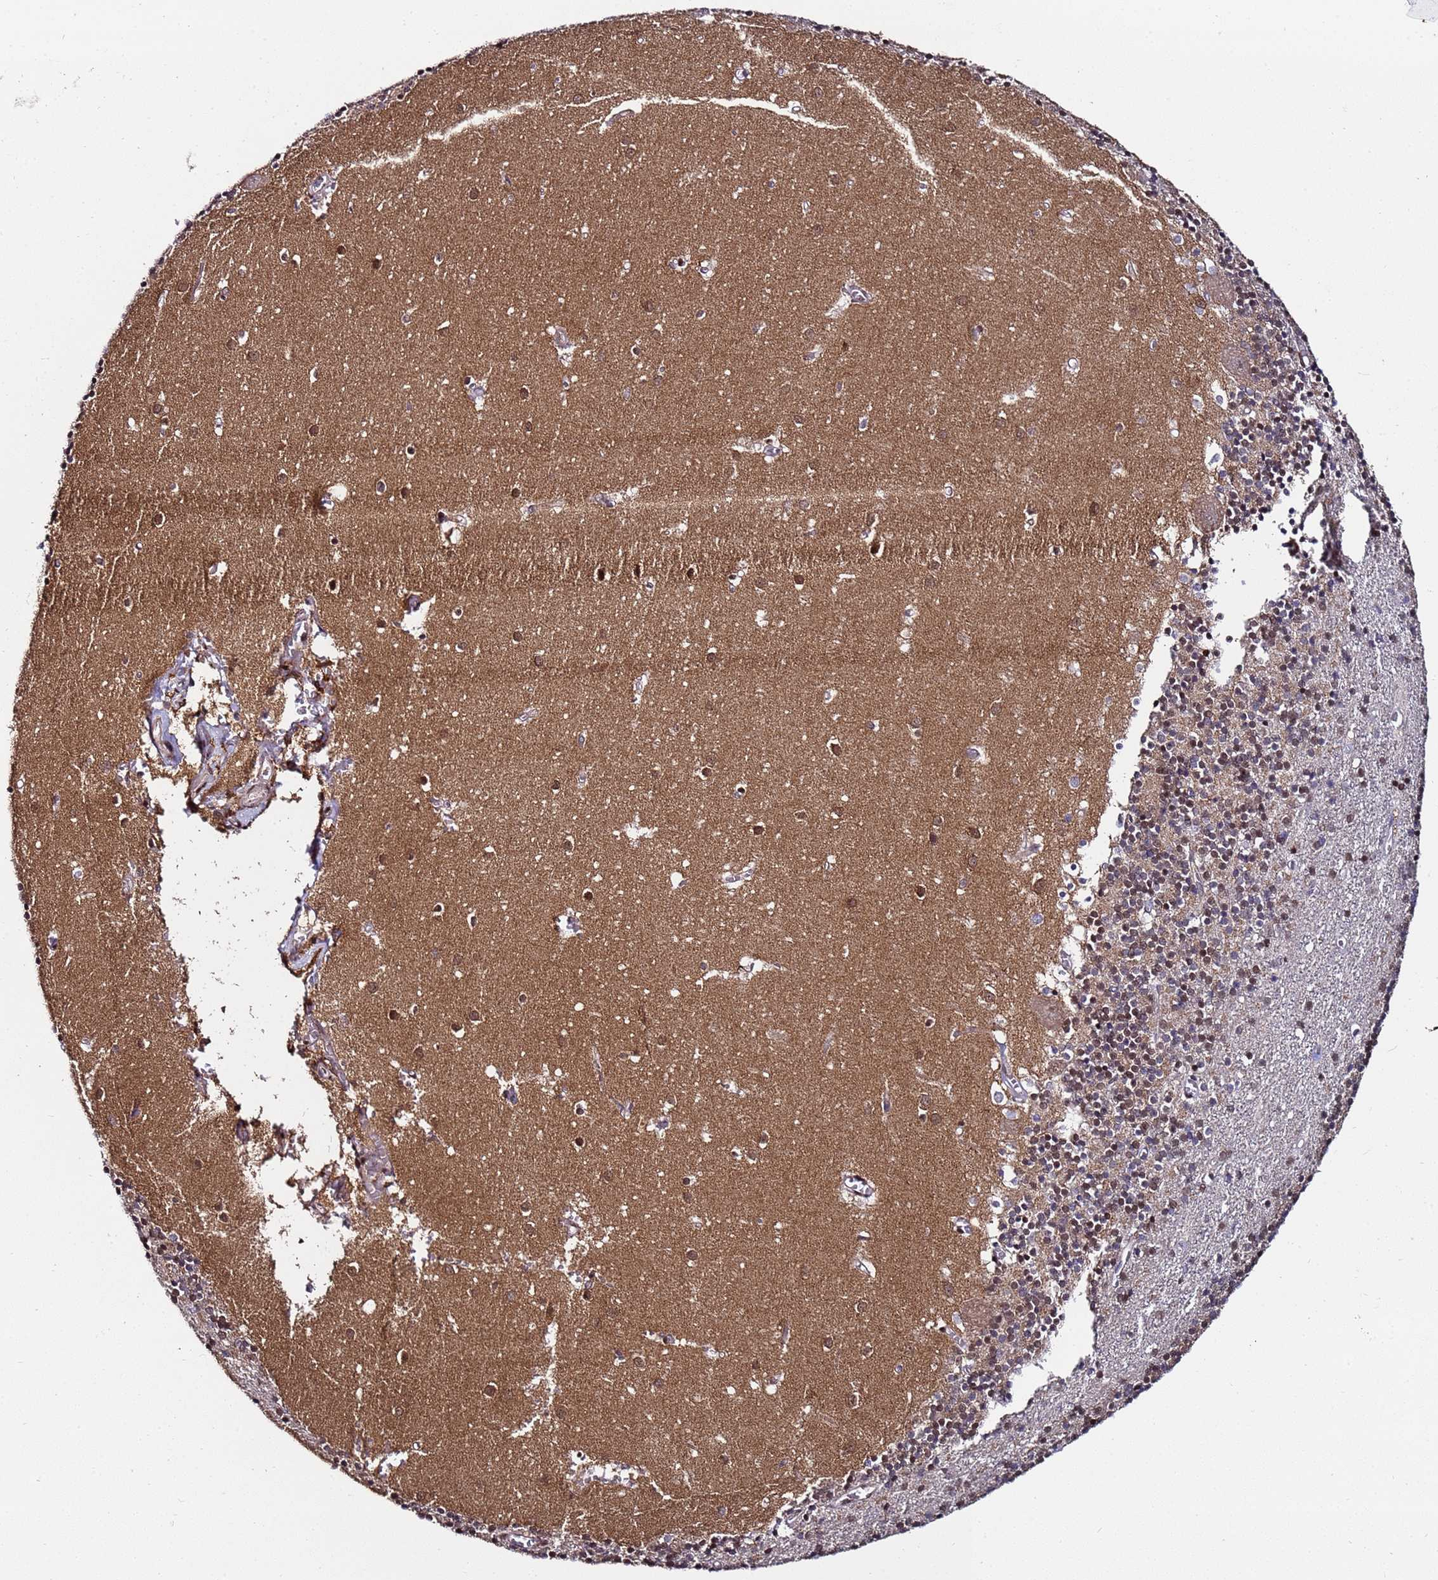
{"staining": {"intensity": "weak", "quantity": "25%-75%", "location": "cytoplasmic/membranous,nuclear"}, "tissue": "cerebellum", "cell_type": "Cells in granular layer", "image_type": "normal", "snomed": [{"axis": "morphology", "description": "Normal tissue, NOS"}, {"axis": "topography", "description": "Cerebellum"}], "caption": "Cerebellum was stained to show a protein in brown. There is low levels of weak cytoplasmic/membranous,nuclear staining in about 25%-75% of cells in granular layer. (DAB = brown stain, brightfield microscopy at high magnification).", "gene": "PPM1H", "patient": {"sex": "male", "age": 54}}